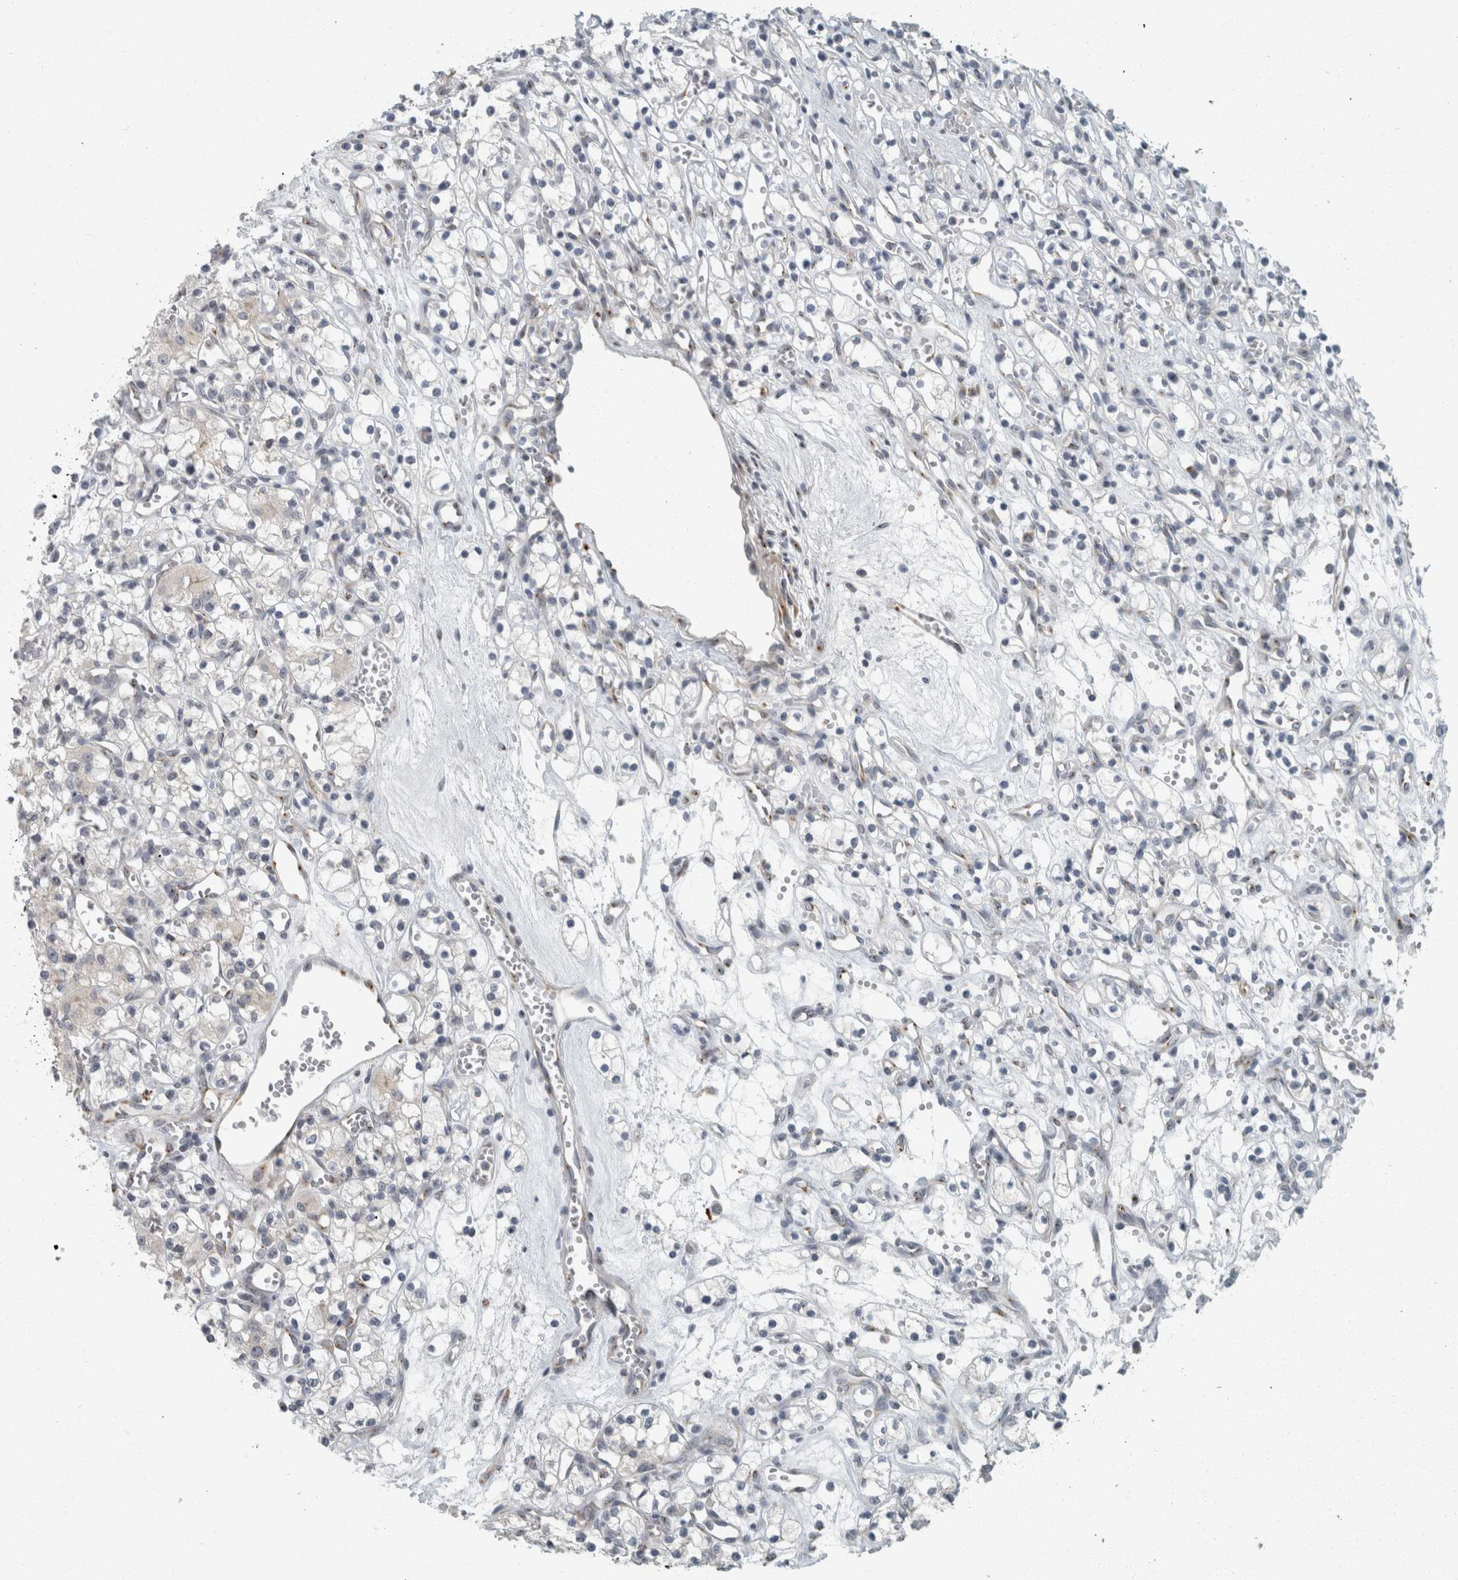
{"staining": {"intensity": "negative", "quantity": "none", "location": "none"}, "tissue": "renal cancer", "cell_type": "Tumor cells", "image_type": "cancer", "snomed": [{"axis": "morphology", "description": "Adenocarcinoma, NOS"}, {"axis": "topography", "description": "Kidney"}], "caption": "High power microscopy micrograph of an immunohistochemistry histopathology image of adenocarcinoma (renal), revealing no significant staining in tumor cells.", "gene": "KIF1C", "patient": {"sex": "female", "age": 59}}